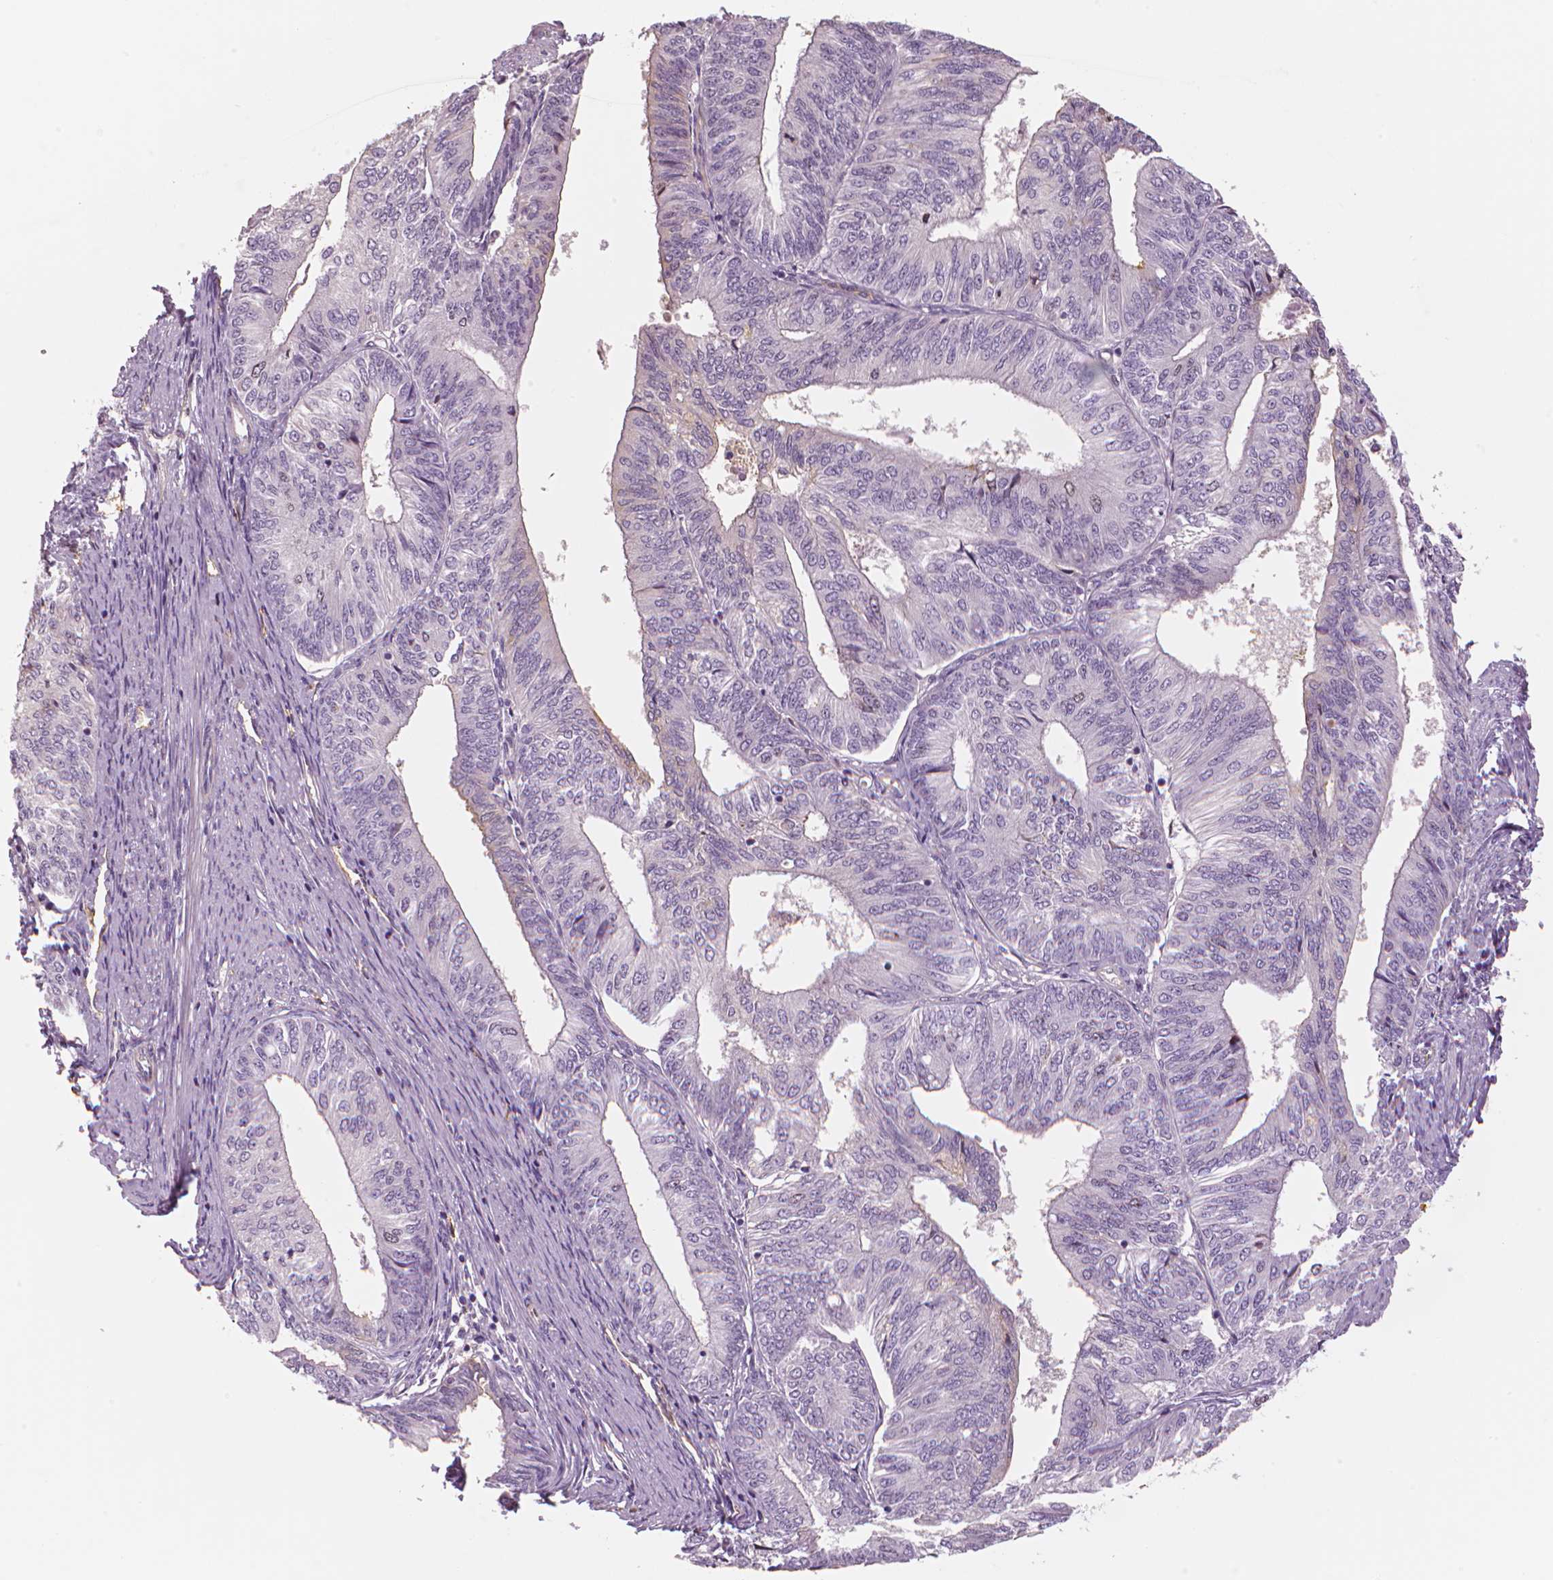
{"staining": {"intensity": "negative", "quantity": "none", "location": "none"}, "tissue": "endometrial cancer", "cell_type": "Tumor cells", "image_type": "cancer", "snomed": [{"axis": "morphology", "description": "Adenocarcinoma, NOS"}, {"axis": "topography", "description": "Endometrium"}], "caption": "Immunohistochemistry (IHC) image of human endometrial cancer (adenocarcinoma) stained for a protein (brown), which exhibits no staining in tumor cells. (Immunohistochemistry, brightfield microscopy, high magnification).", "gene": "MKI67", "patient": {"sex": "female", "age": 58}}